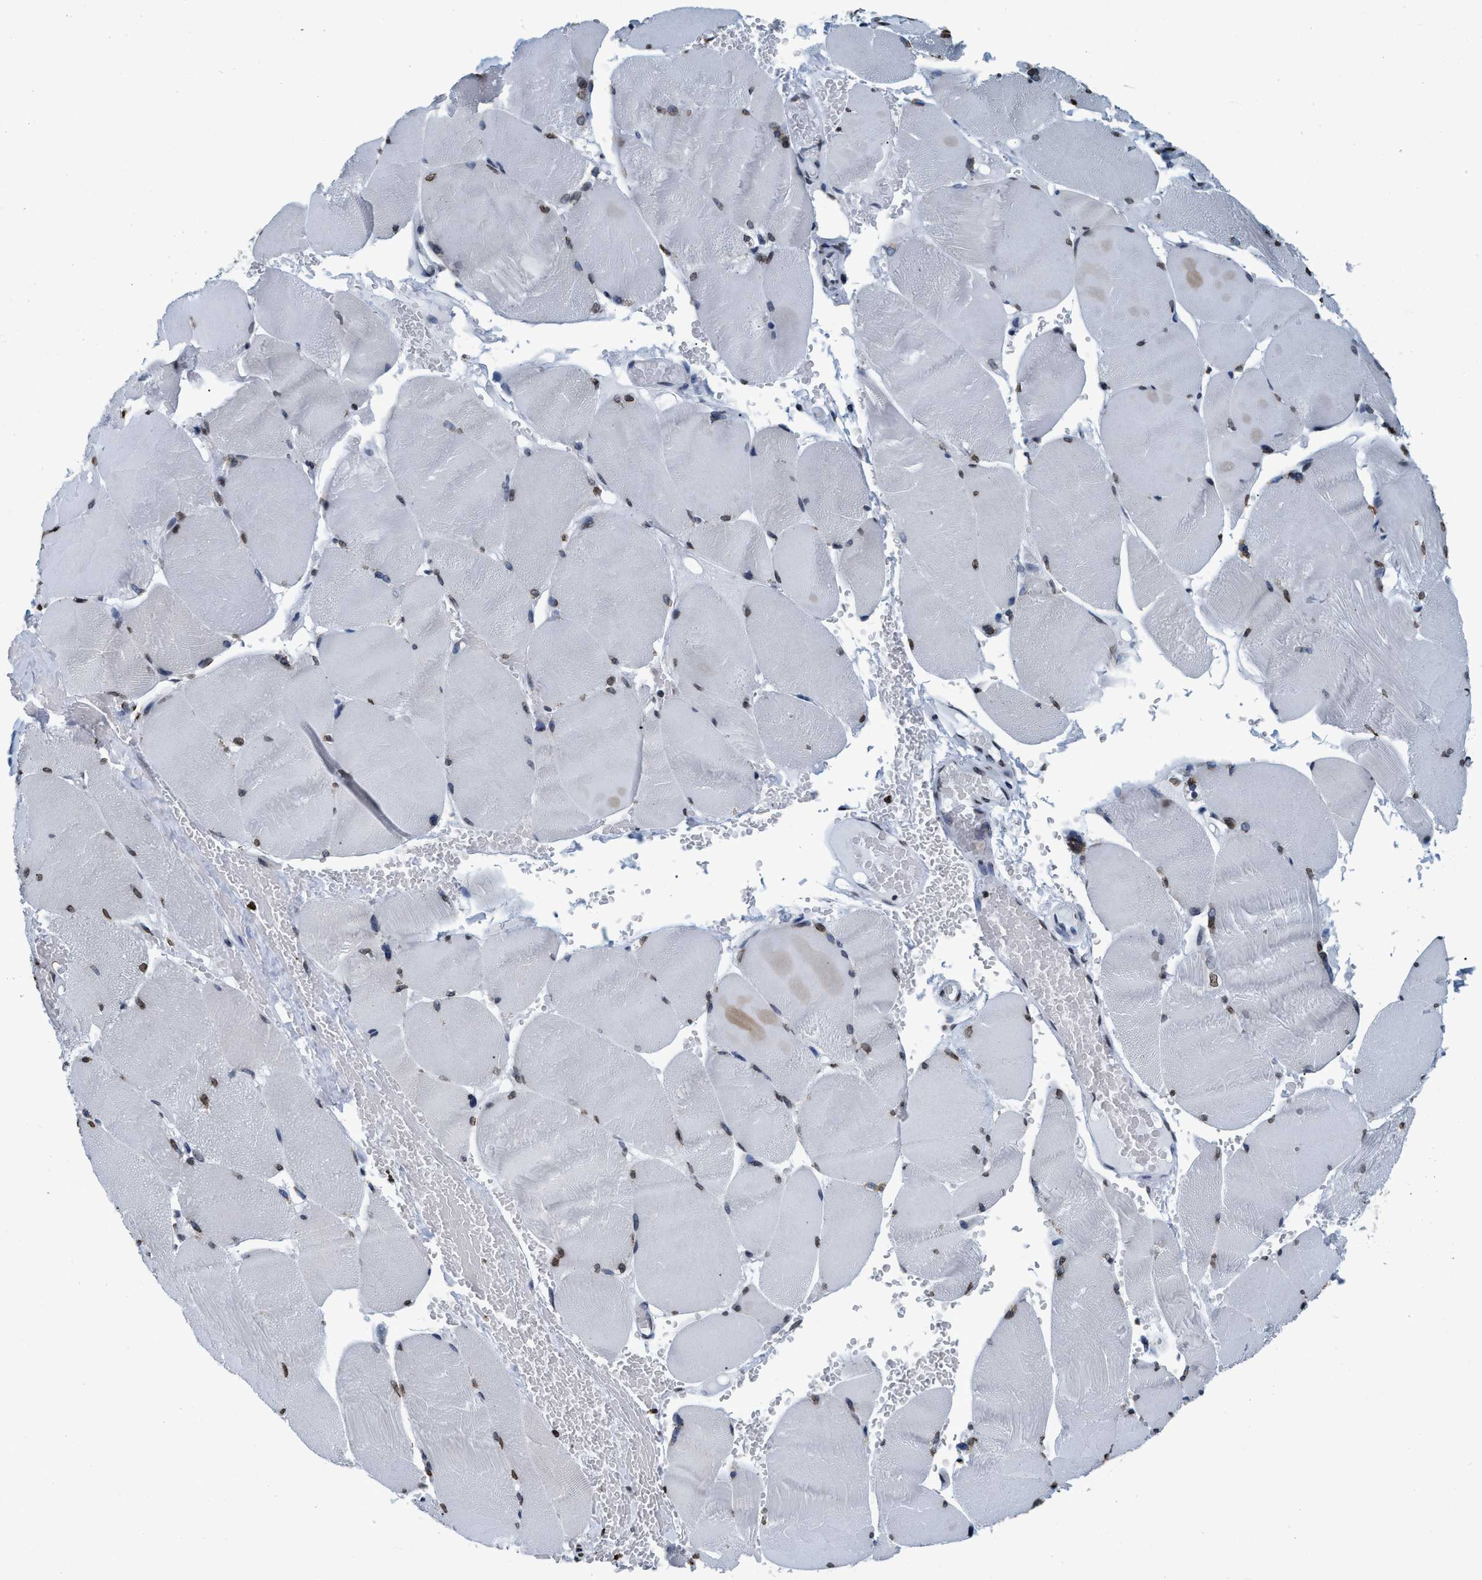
{"staining": {"intensity": "weak", "quantity": "25%-75%", "location": "nuclear"}, "tissue": "skeletal muscle", "cell_type": "Myocytes", "image_type": "normal", "snomed": [{"axis": "morphology", "description": "Normal tissue, NOS"}, {"axis": "topography", "description": "Skin"}, {"axis": "topography", "description": "Skeletal muscle"}], "caption": "A histopathology image showing weak nuclear expression in approximately 25%-75% of myocytes in unremarkable skeletal muscle, as visualized by brown immunohistochemical staining.", "gene": "CCNE2", "patient": {"sex": "male", "age": 83}}